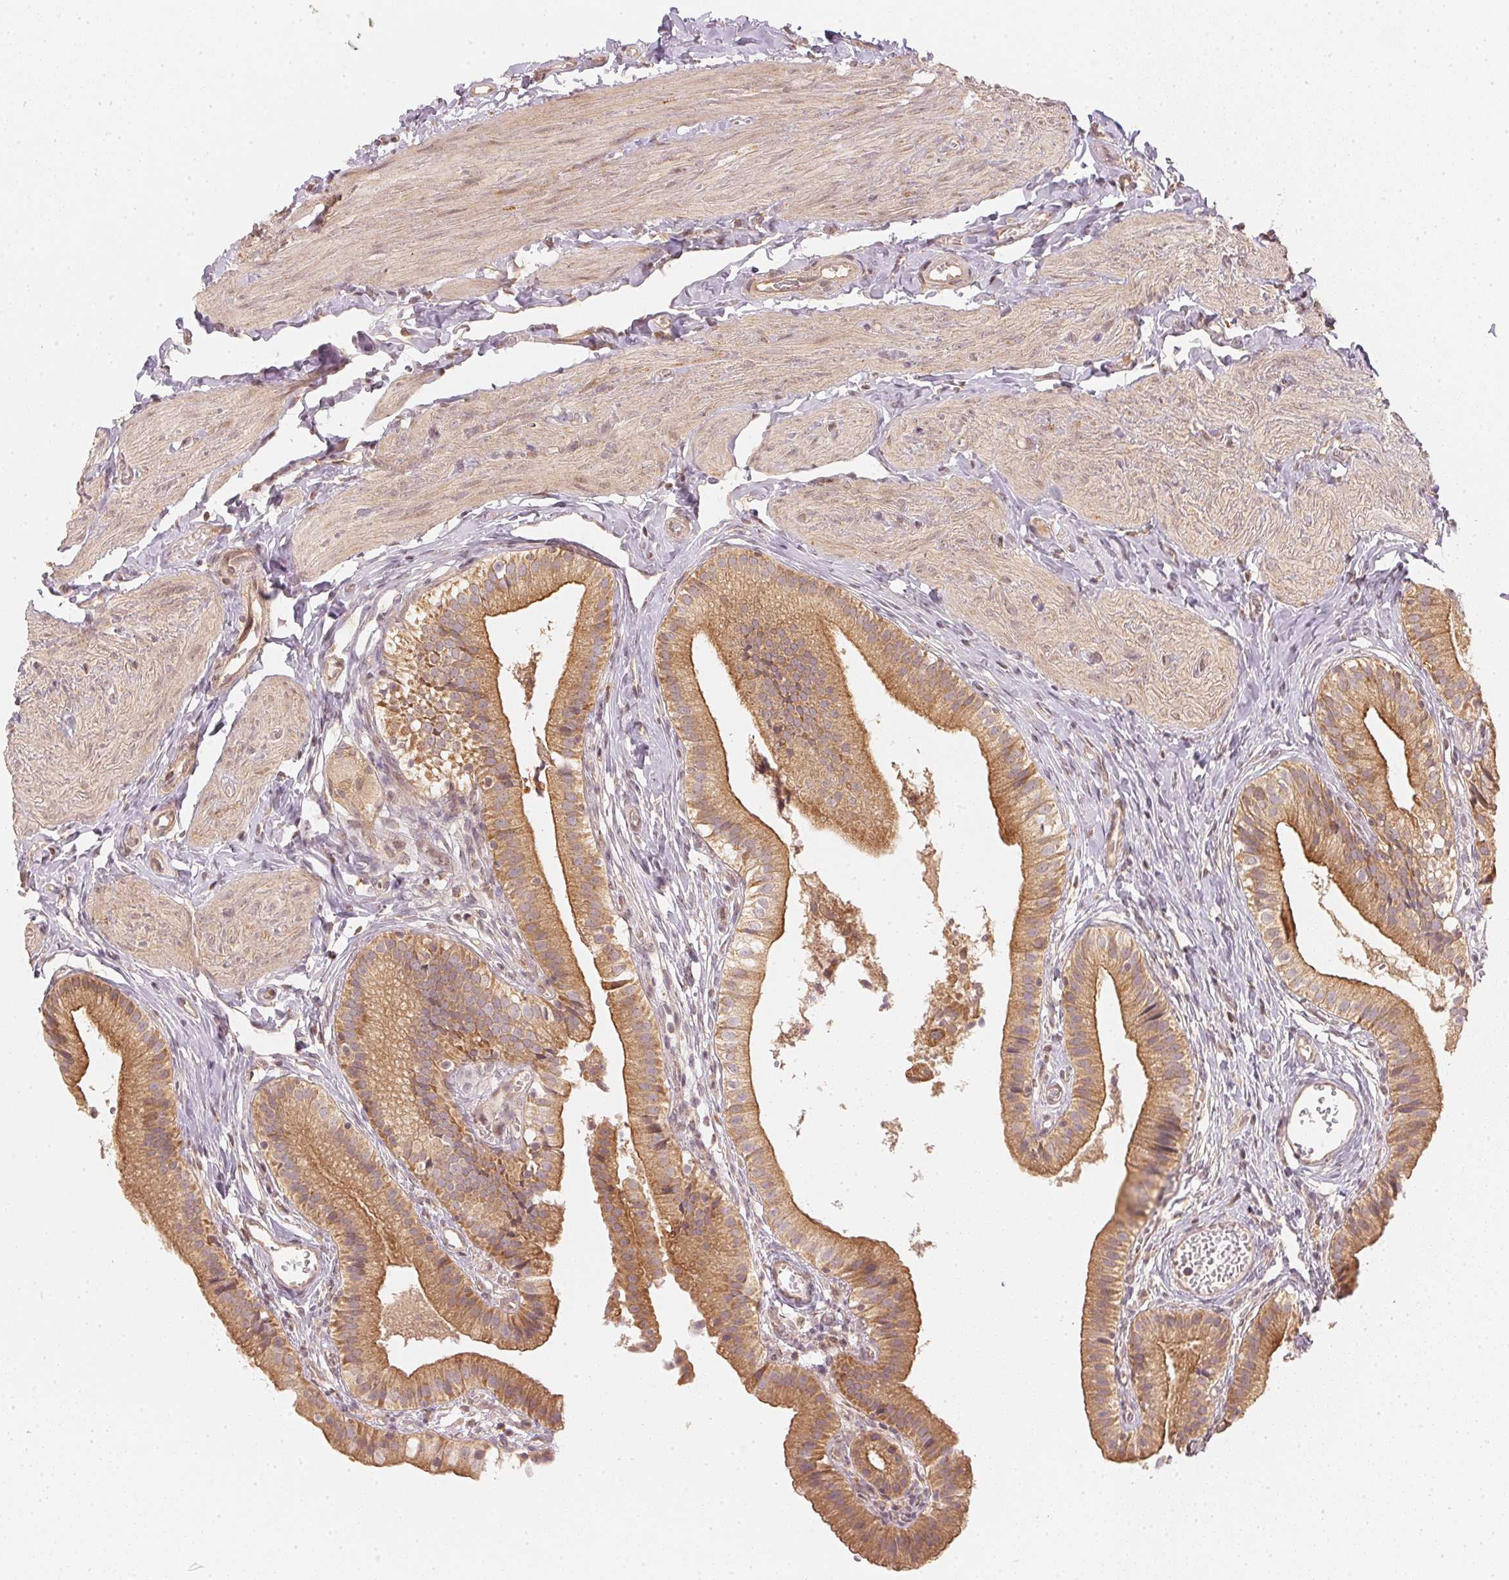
{"staining": {"intensity": "moderate", "quantity": ">75%", "location": "cytoplasmic/membranous"}, "tissue": "gallbladder", "cell_type": "Glandular cells", "image_type": "normal", "snomed": [{"axis": "morphology", "description": "Normal tissue, NOS"}, {"axis": "topography", "description": "Gallbladder"}], "caption": "Unremarkable gallbladder demonstrates moderate cytoplasmic/membranous staining in approximately >75% of glandular cells, visualized by immunohistochemistry. (DAB IHC, brown staining for protein, blue staining for nuclei).", "gene": "WDR54", "patient": {"sex": "female", "age": 47}}